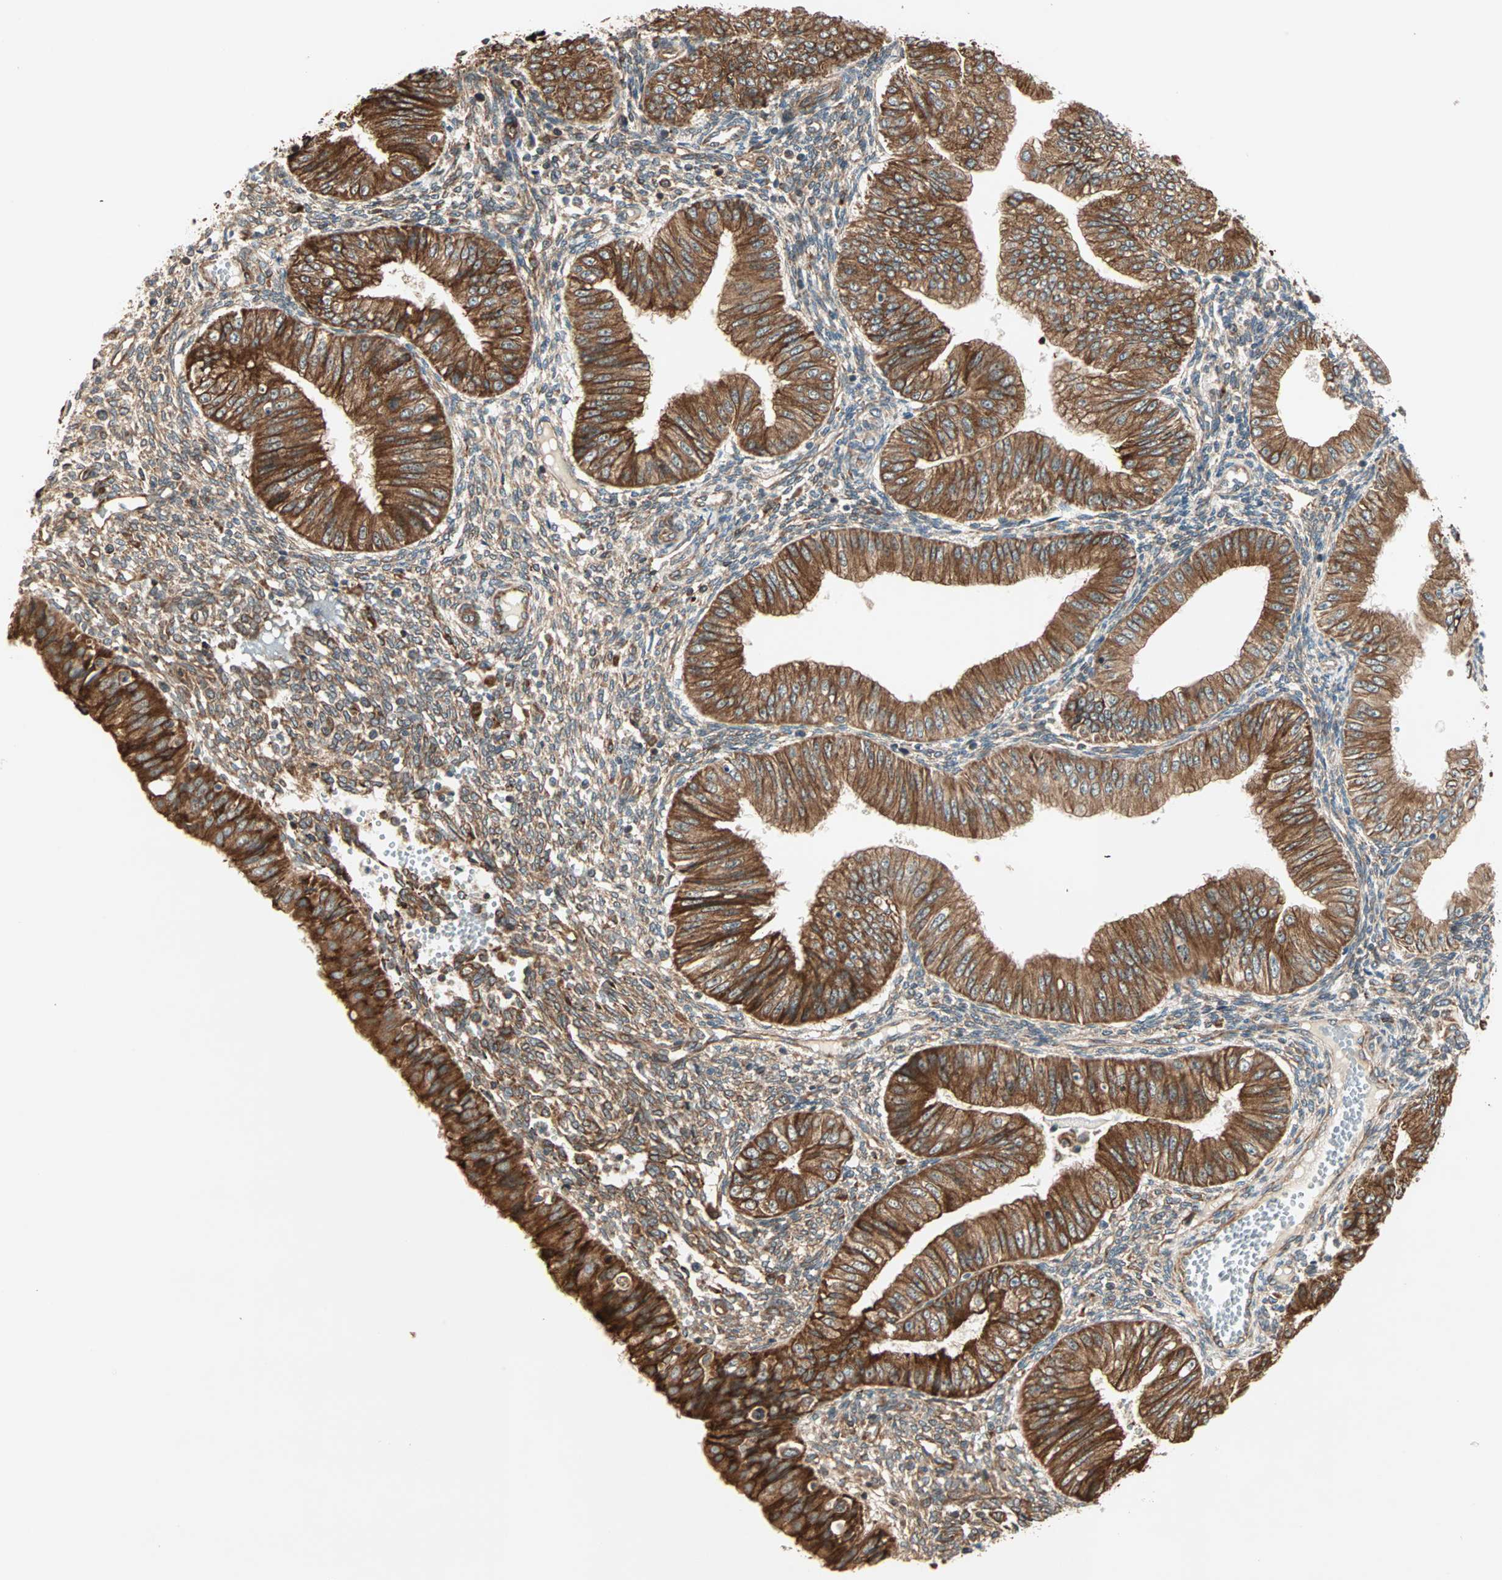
{"staining": {"intensity": "strong", "quantity": ">75%", "location": "cytoplasmic/membranous"}, "tissue": "endometrial cancer", "cell_type": "Tumor cells", "image_type": "cancer", "snomed": [{"axis": "morphology", "description": "Normal tissue, NOS"}, {"axis": "morphology", "description": "Adenocarcinoma, NOS"}, {"axis": "topography", "description": "Endometrium"}], "caption": "DAB immunohistochemical staining of endometrial cancer (adenocarcinoma) exhibits strong cytoplasmic/membranous protein staining in approximately >75% of tumor cells. The protein of interest is shown in brown color, while the nuclei are stained blue.", "gene": "P4HA1", "patient": {"sex": "female", "age": 53}}